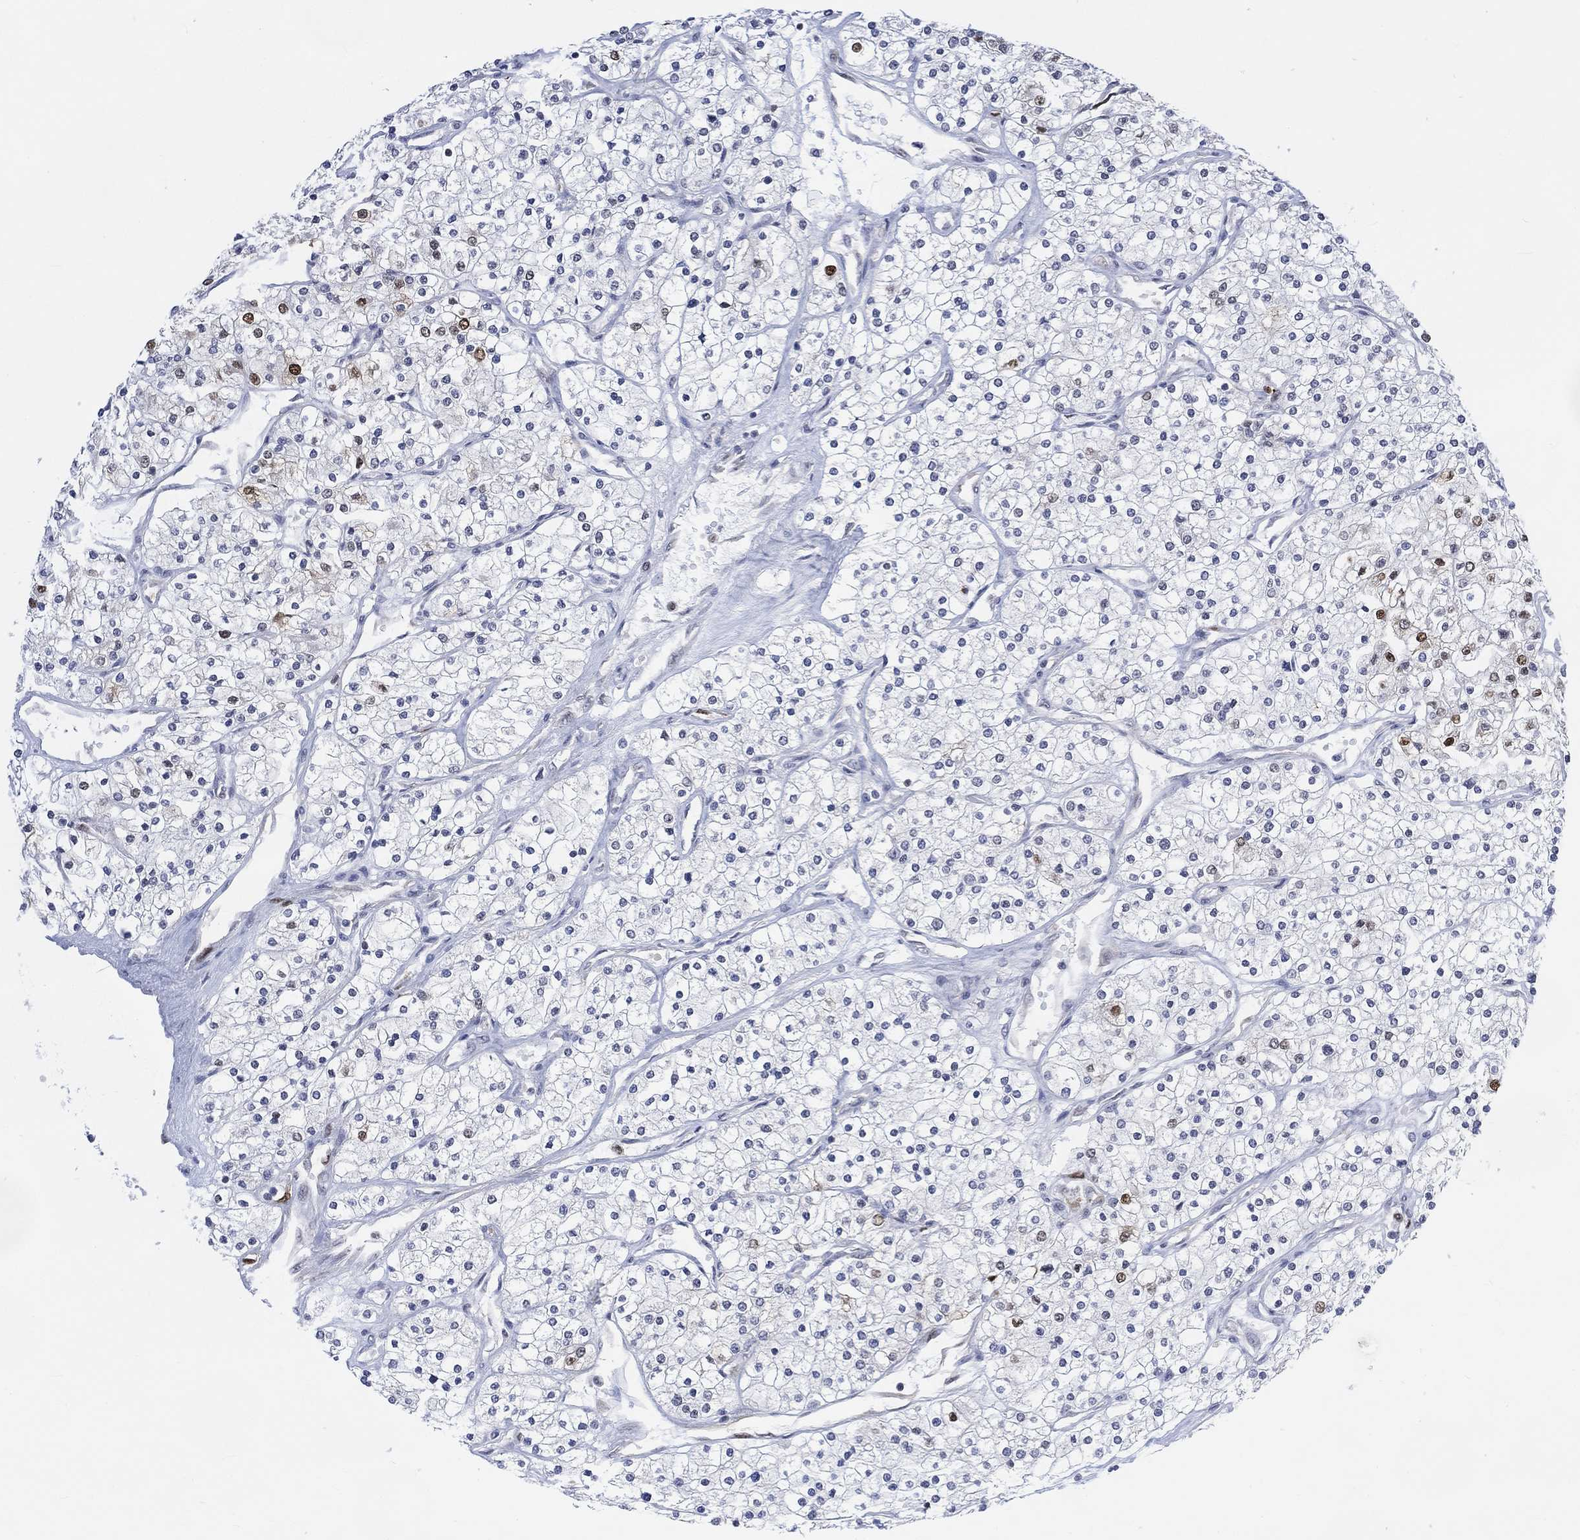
{"staining": {"intensity": "moderate", "quantity": "<25%", "location": "nuclear"}, "tissue": "renal cancer", "cell_type": "Tumor cells", "image_type": "cancer", "snomed": [{"axis": "morphology", "description": "Adenocarcinoma, NOS"}, {"axis": "topography", "description": "Kidney"}], "caption": "There is low levels of moderate nuclear positivity in tumor cells of renal adenocarcinoma, as demonstrated by immunohistochemical staining (brown color).", "gene": "RAD54L2", "patient": {"sex": "male", "age": 80}}